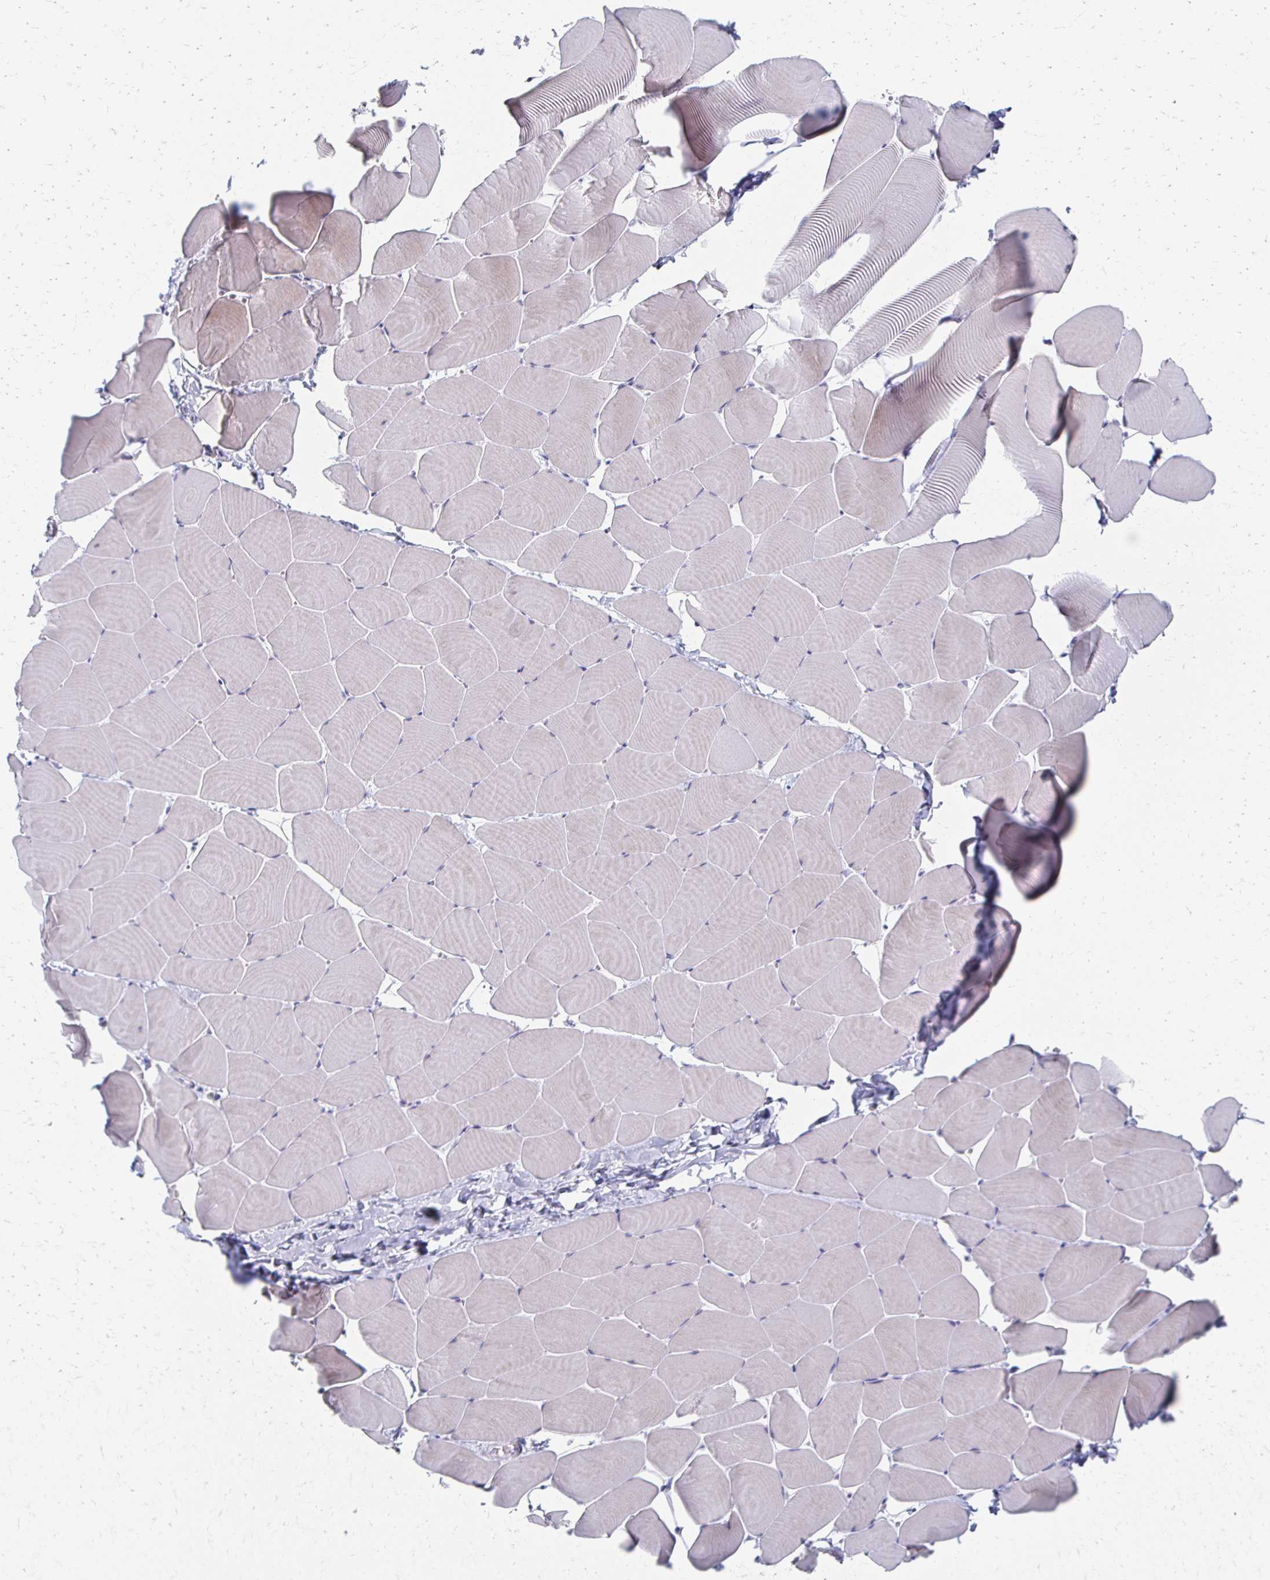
{"staining": {"intensity": "weak", "quantity": "<25%", "location": "cytoplasmic/membranous"}, "tissue": "skeletal muscle", "cell_type": "Myocytes", "image_type": "normal", "snomed": [{"axis": "morphology", "description": "Normal tissue, NOS"}, {"axis": "topography", "description": "Skeletal muscle"}], "caption": "High power microscopy image of an IHC image of normal skeletal muscle, revealing no significant staining in myocytes. (DAB immunohistochemistry, high magnification).", "gene": "CXCR2", "patient": {"sex": "male", "age": 25}}